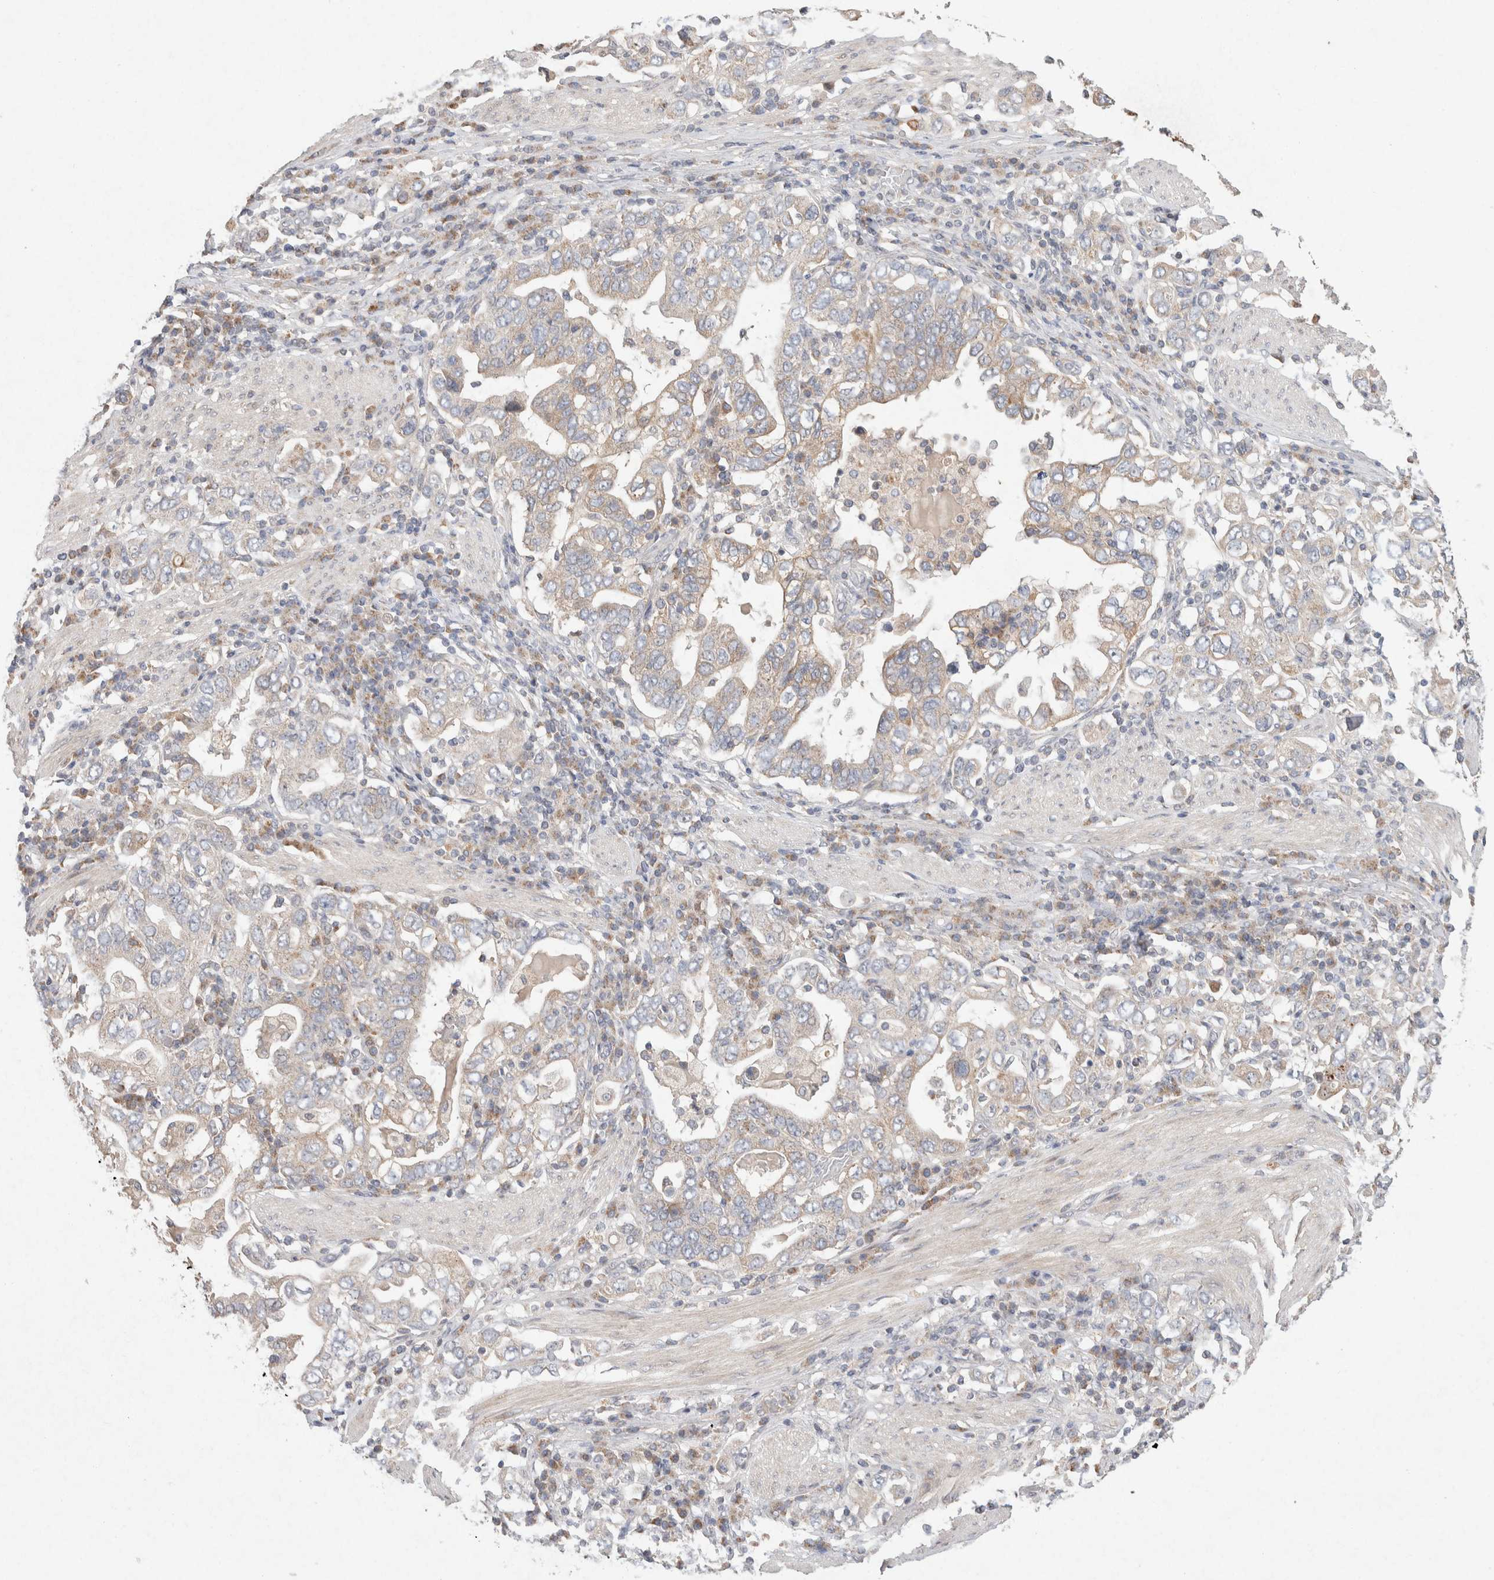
{"staining": {"intensity": "weak", "quantity": "25%-75%", "location": "cytoplasmic/membranous"}, "tissue": "stomach cancer", "cell_type": "Tumor cells", "image_type": "cancer", "snomed": [{"axis": "morphology", "description": "Adenocarcinoma, NOS"}, {"axis": "topography", "description": "Stomach, upper"}], "caption": "The immunohistochemical stain highlights weak cytoplasmic/membranous positivity in tumor cells of stomach cancer tissue.", "gene": "CMTM4", "patient": {"sex": "male", "age": 62}}